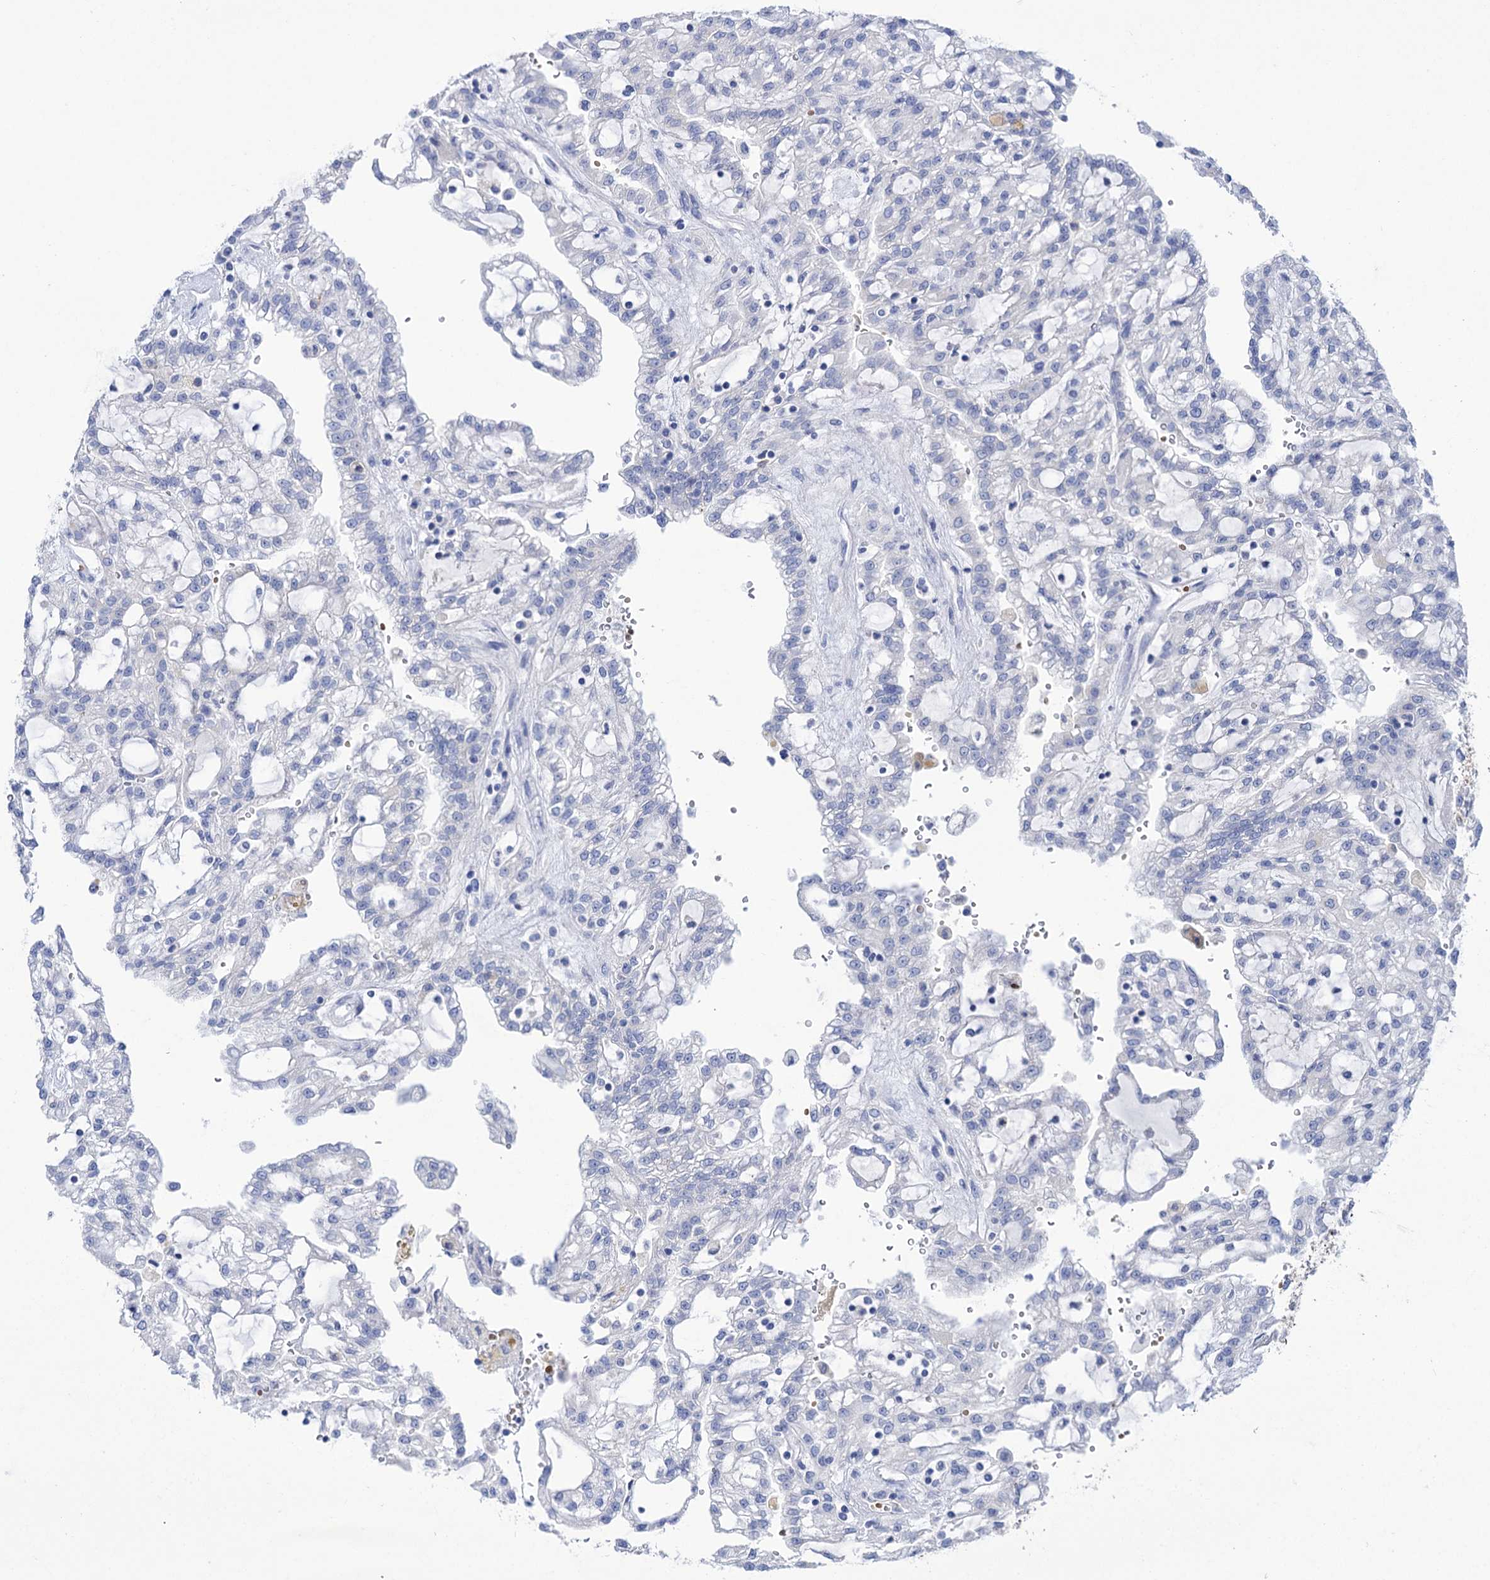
{"staining": {"intensity": "negative", "quantity": "none", "location": "none"}, "tissue": "renal cancer", "cell_type": "Tumor cells", "image_type": "cancer", "snomed": [{"axis": "morphology", "description": "Adenocarcinoma, NOS"}, {"axis": "topography", "description": "Kidney"}], "caption": "IHC micrograph of neoplastic tissue: renal adenocarcinoma stained with DAB (3,3'-diaminobenzidine) exhibits no significant protein positivity in tumor cells.", "gene": "YARS2", "patient": {"sex": "male", "age": 63}}